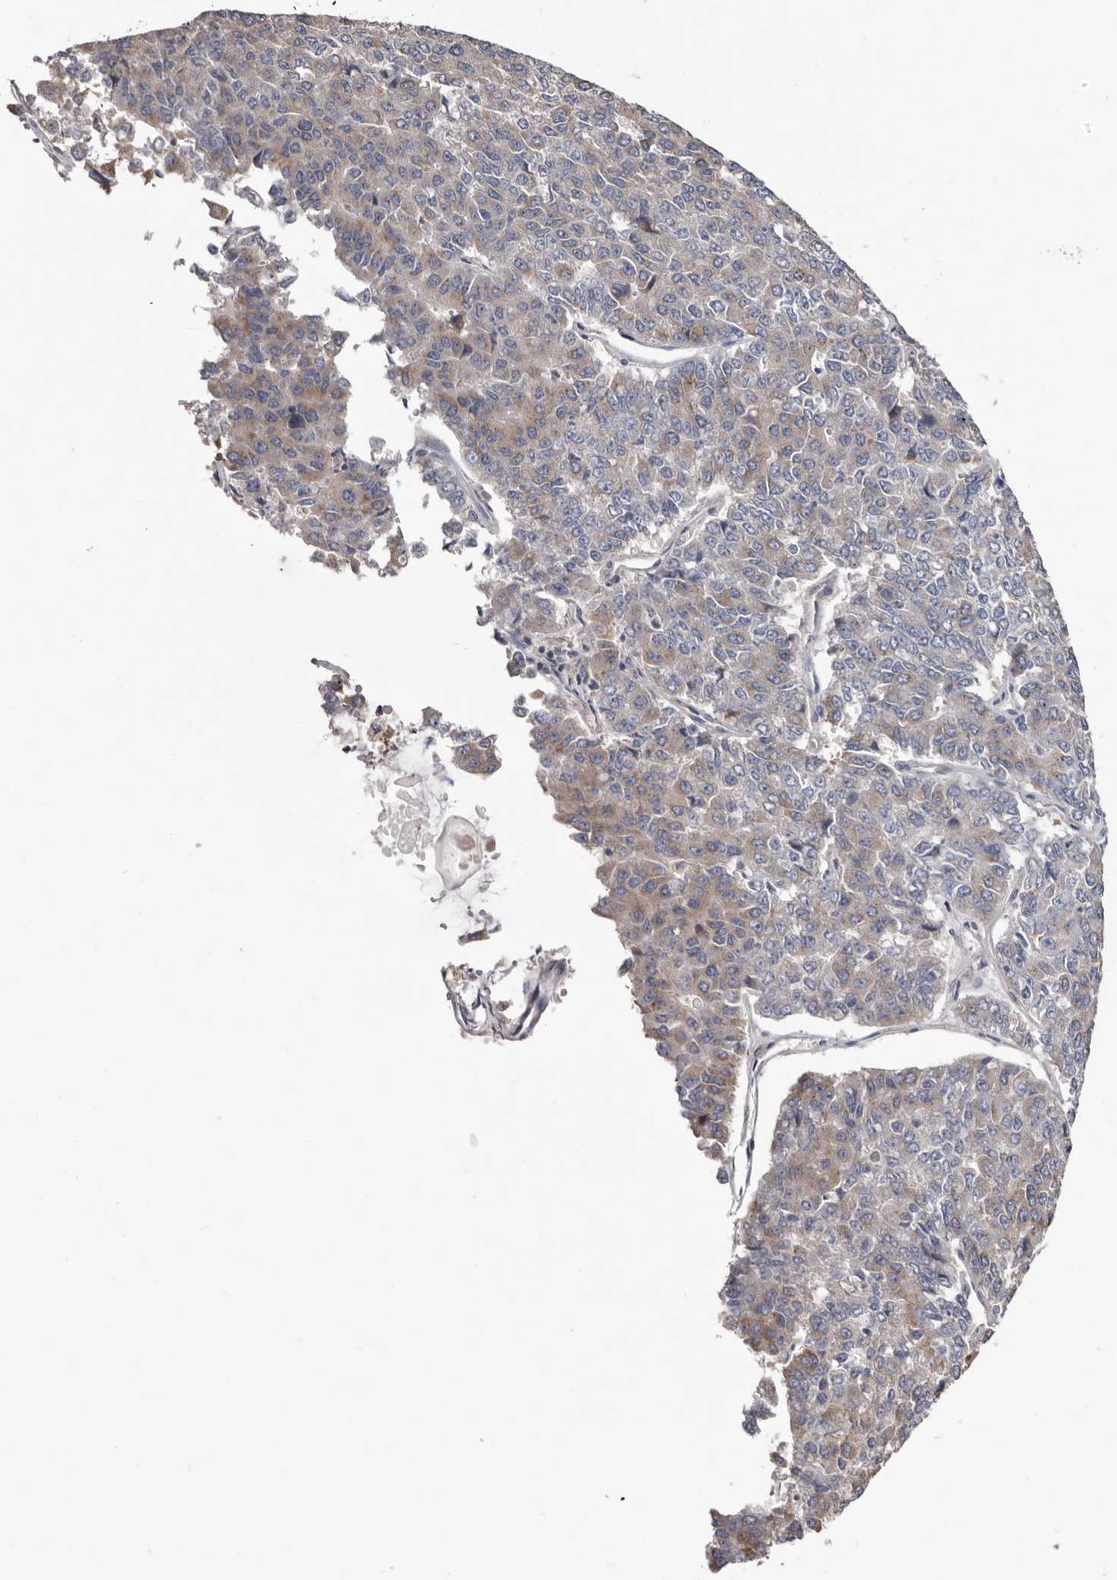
{"staining": {"intensity": "weak", "quantity": "<25%", "location": "cytoplasmic/membranous"}, "tissue": "pancreatic cancer", "cell_type": "Tumor cells", "image_type": "cancer", "snomed": [{"axis": "morphology", "description": "Adenocarcinoma, NOS"}, {"axis": "topography", "description": "Pancreas"}], "caption": "Tumor cells are negative for brown protein staining in pancreatic cancer.", "gene": "ASIC5", "patient": {"sex": "male", "age": 50}}